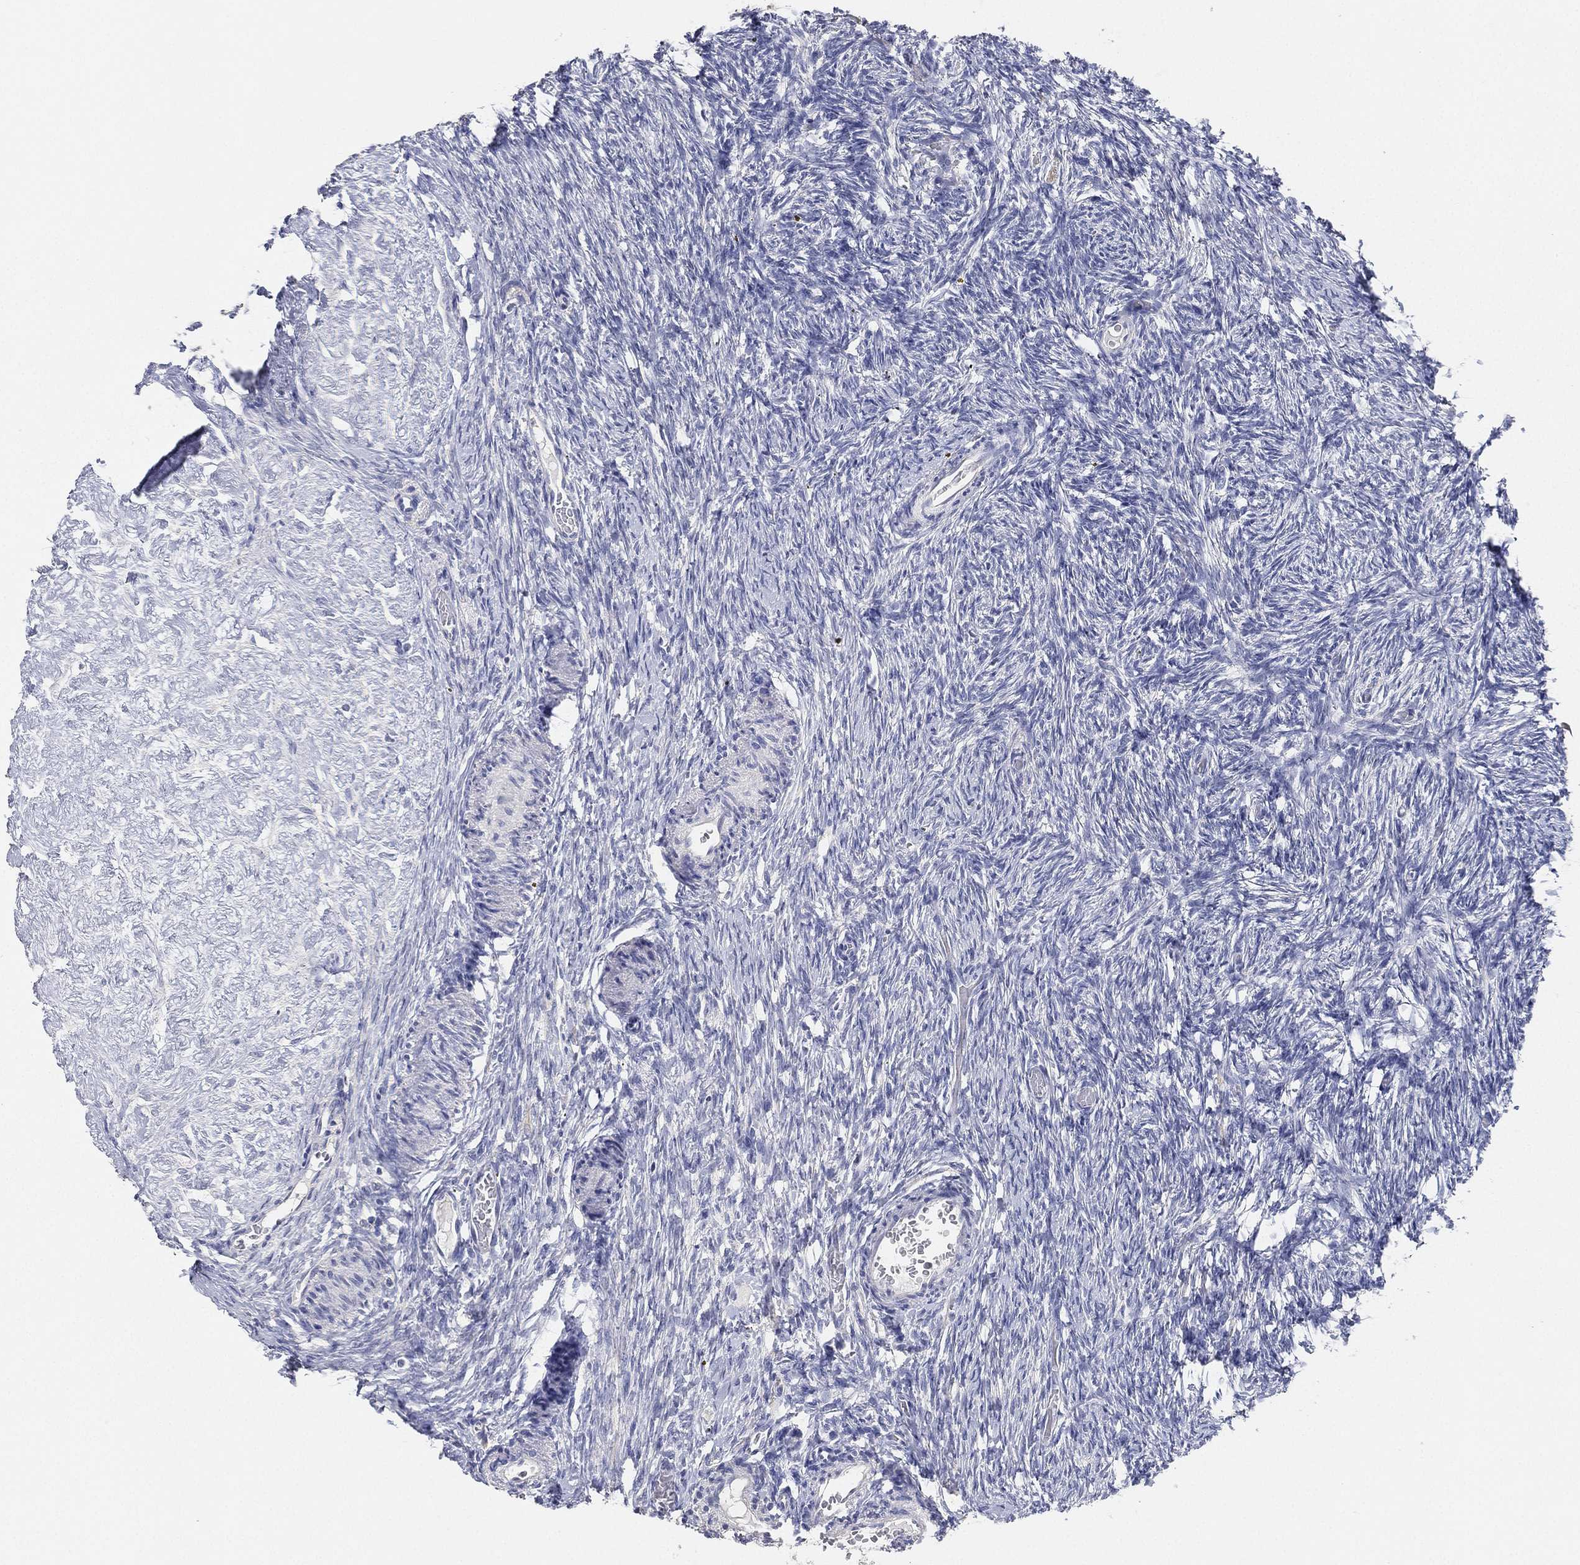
{"staining": {"intensity": "negative", "quantity": "none", "location": "none"}, "tissue": "ovary", "cell_type": "Follicle cells", "image_type": "normal", "snomed": [{"axis": "morphology", "description": "Normal tissue, NOS"}, {"axis": "topography", "description": "Ovary"}], "caption": "A histopathology image of ovary stained for a protein shows no brown staining in follicle cells.", "gene": "FAM187B", "patient": {"sex": "female", "age": 39}}